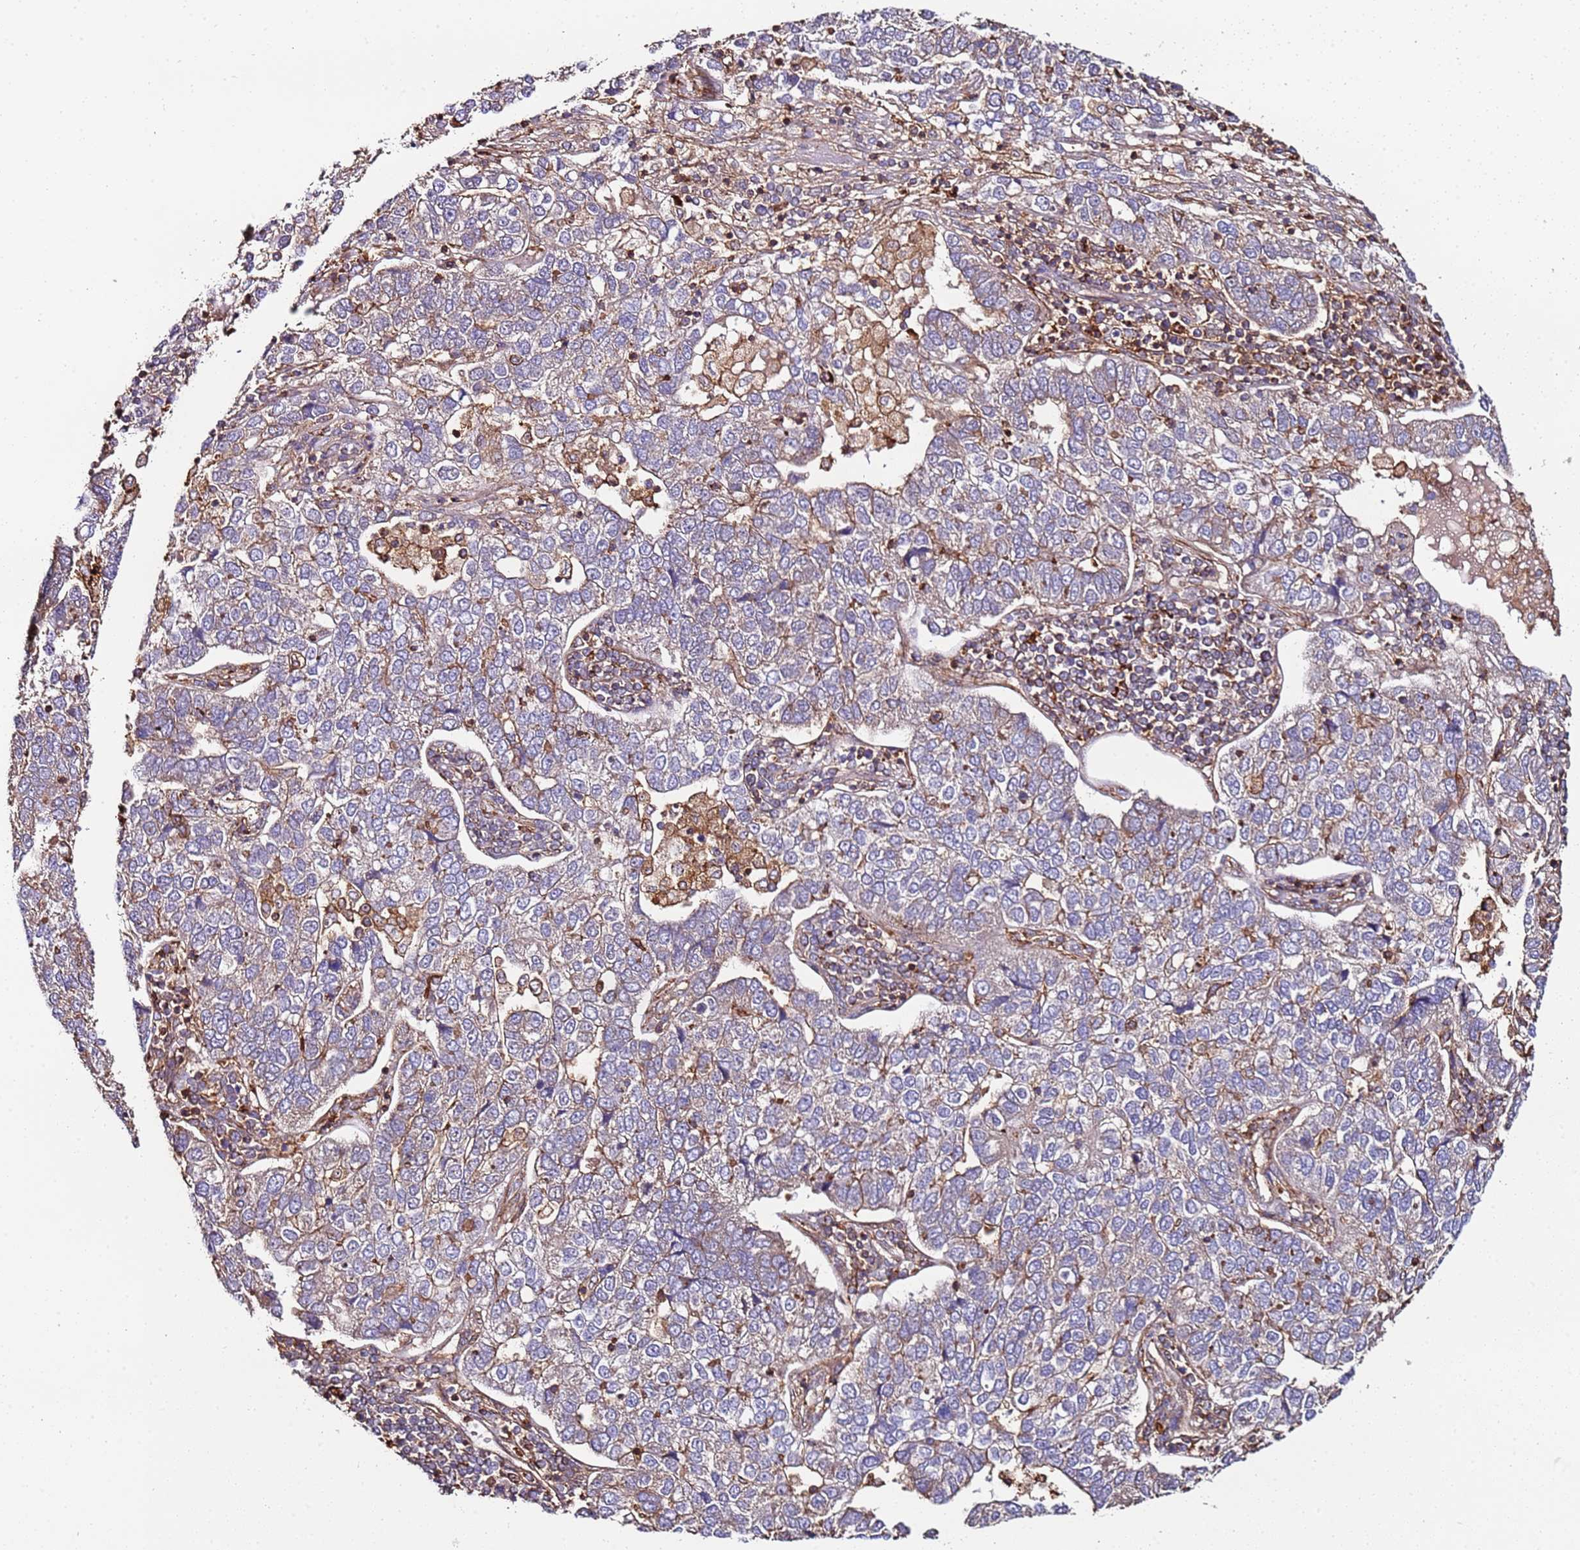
{"staining": {"intensity": "moderate", "quantity": "<25%", "location": "cytoplasmic/membranous"}, "tissue": "pancreatic cancer", "cell_type": "Tumor cells", "image_type": "cancer", "snomed": [{"axis": "morphology", "description": "Adenocarcinoma, NOS"}, {"axis": "topography", "description": "Pancreas"}], "caption": "Tumor cells demonstrate moderate cytoplasmic/membranous staining in about <25% of cells in pancreatic cancer.", "gene": "CYP2U1", "patient": {"sex": "female", "age": 61}}